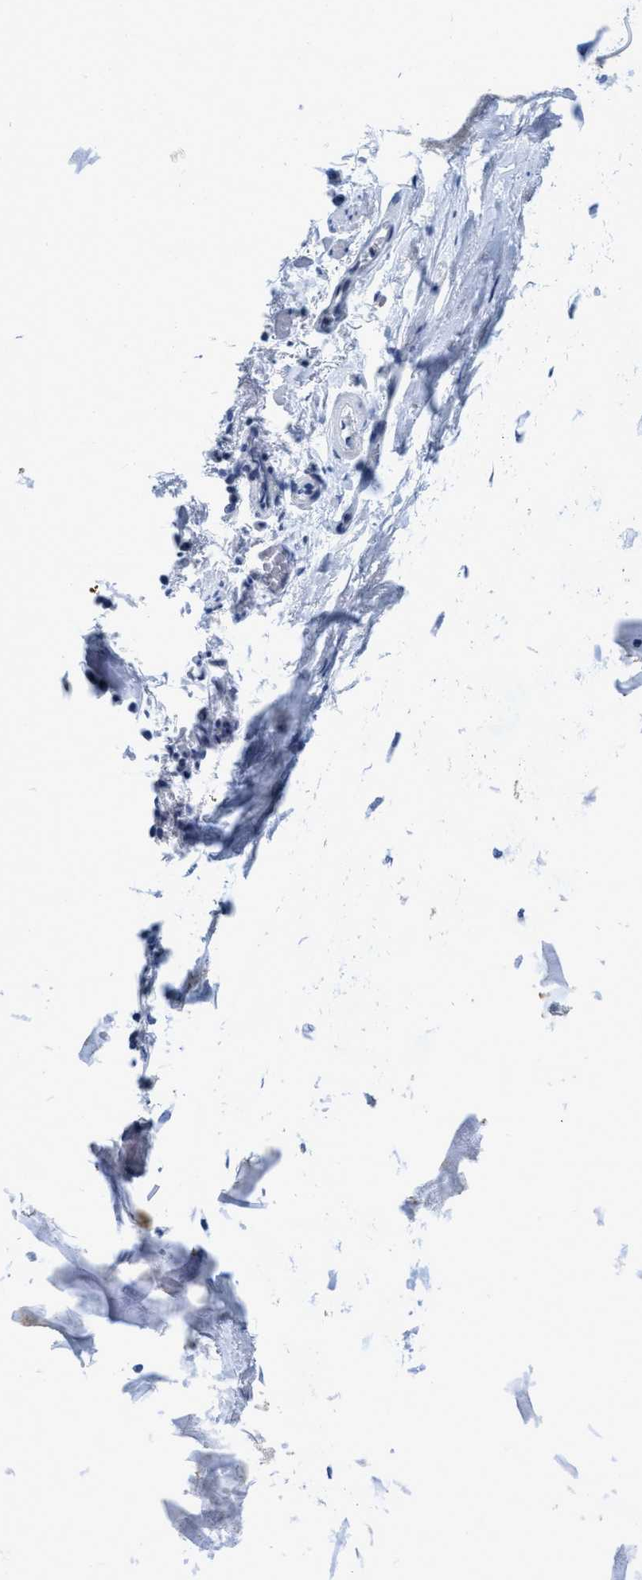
{"staining": {"intensity": "negative", "quantity": "none", "location": "none"}, "tissue": "adipose tissue", "cell_type": "Adipocytes", "image_type": "normal", "snomed": [{"axis": "morphology", "description": "Normal tissue, NOS"}, {"axis": "topography", "description": "Cartilage tissue"}, {"axis": "topography", "description": "Lung"}], "caption": "An IHC histopathology image of benign adipose tissue is shown. There is no staining in adipocytes of adipose tissue. (Stains: DAB (3,3'-diaminobenzidine) IHC with hematoxylin counter stain, Microscopy: brightfield microscopy at high magnification).", "gene": "DNAI1", "patient": {"sex": "female", "age": 77}}